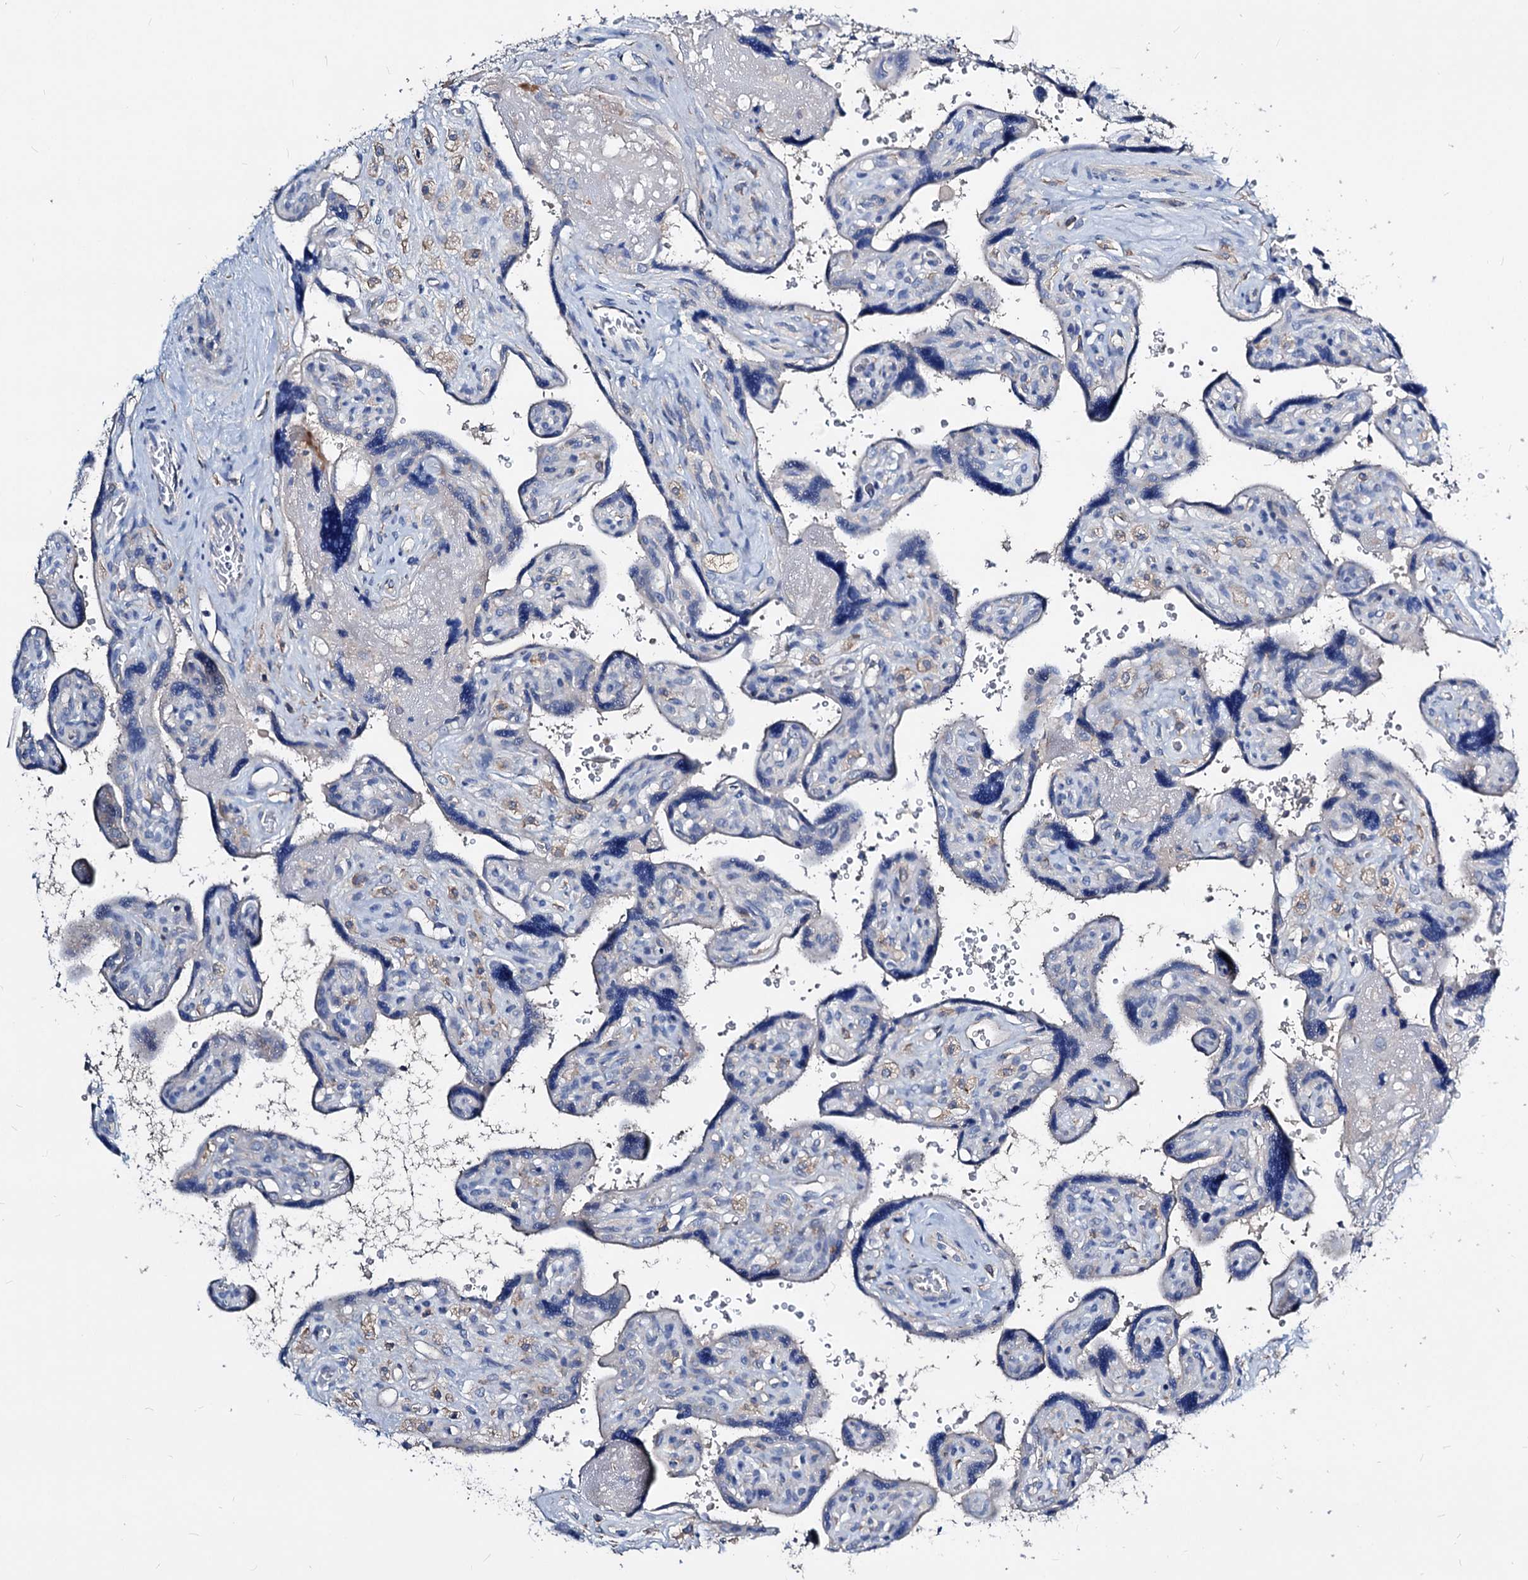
{"staining": {"intensity": "negative", "quantity": "none", "location": "none"}, "tissue": "placenta", "cell_type": "Trophoblastic cells", "image_type": "normal", "snomed": [{"axis": "morphology", "description": "Normal tissue, NOS"}, {"axis": "topography", "description": "Placenta"}], "caption": "The micrograph exhibits no staining of trophoblastic cells in normal placenta.", "gene": "ACY3", "patient": {"sex": "female", "age": 39}}